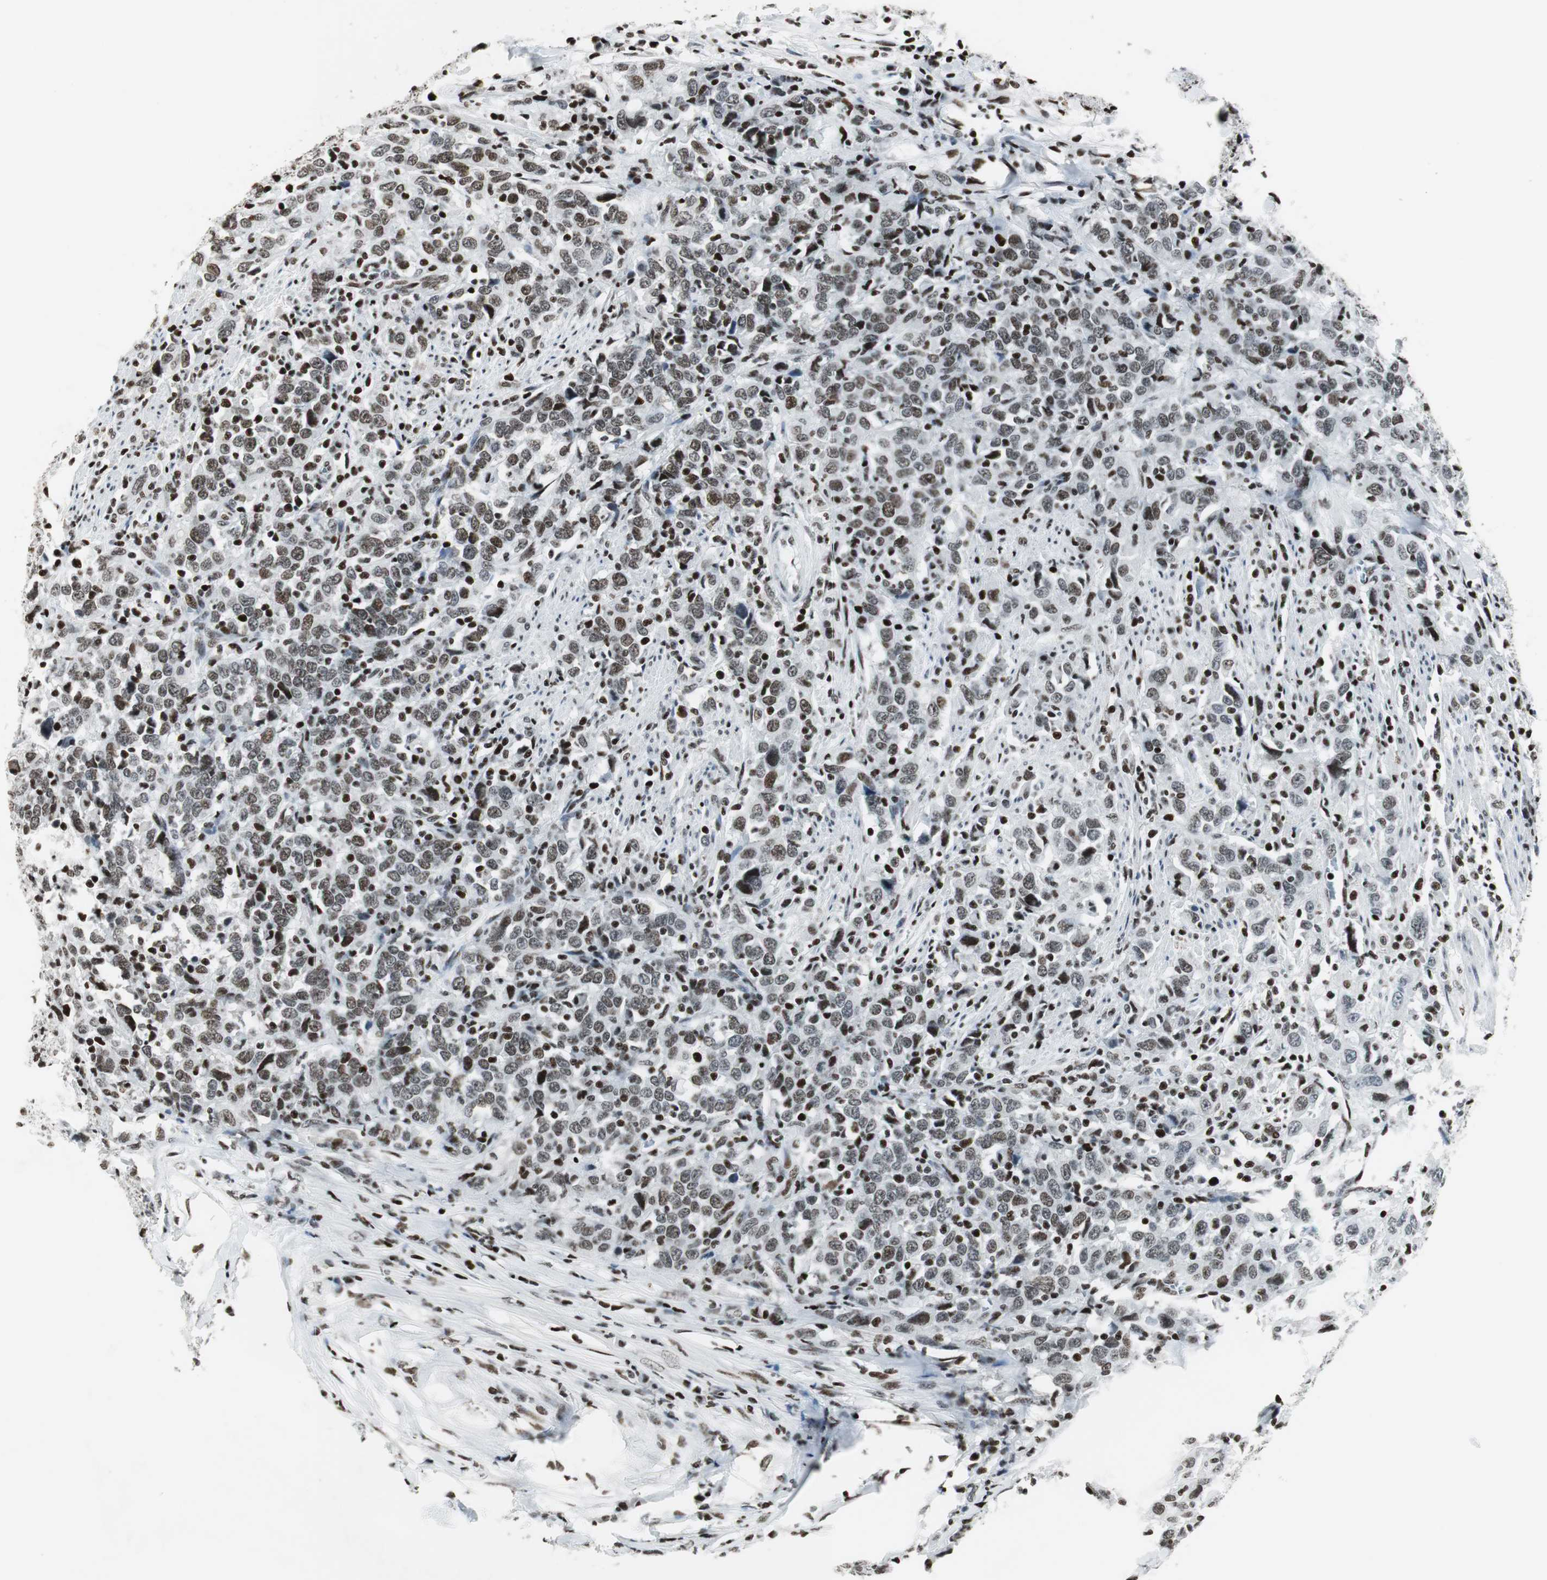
{"staining": {"intensity": "moderate", "quantity": ">75%", "location": "nuclear"}, "tissue": "urothelial cancer", "cell_type": "Tumor cells", "image_type": "cancer", "snomed": [{"axis": "morphology", "description": "Urothelial carcinoma, High grade"}, {"axis": "topography", "description": "Urinary bladder"}], "caption": "Approximately >75% of tumor cells in human high-grade urothelial carcinoma demonstrate moderate nuclear protein staining as visualized by brown immunohistochemical staining.", "gene": "RBBP4", "patient": {"sex": "male", "age": 61}}